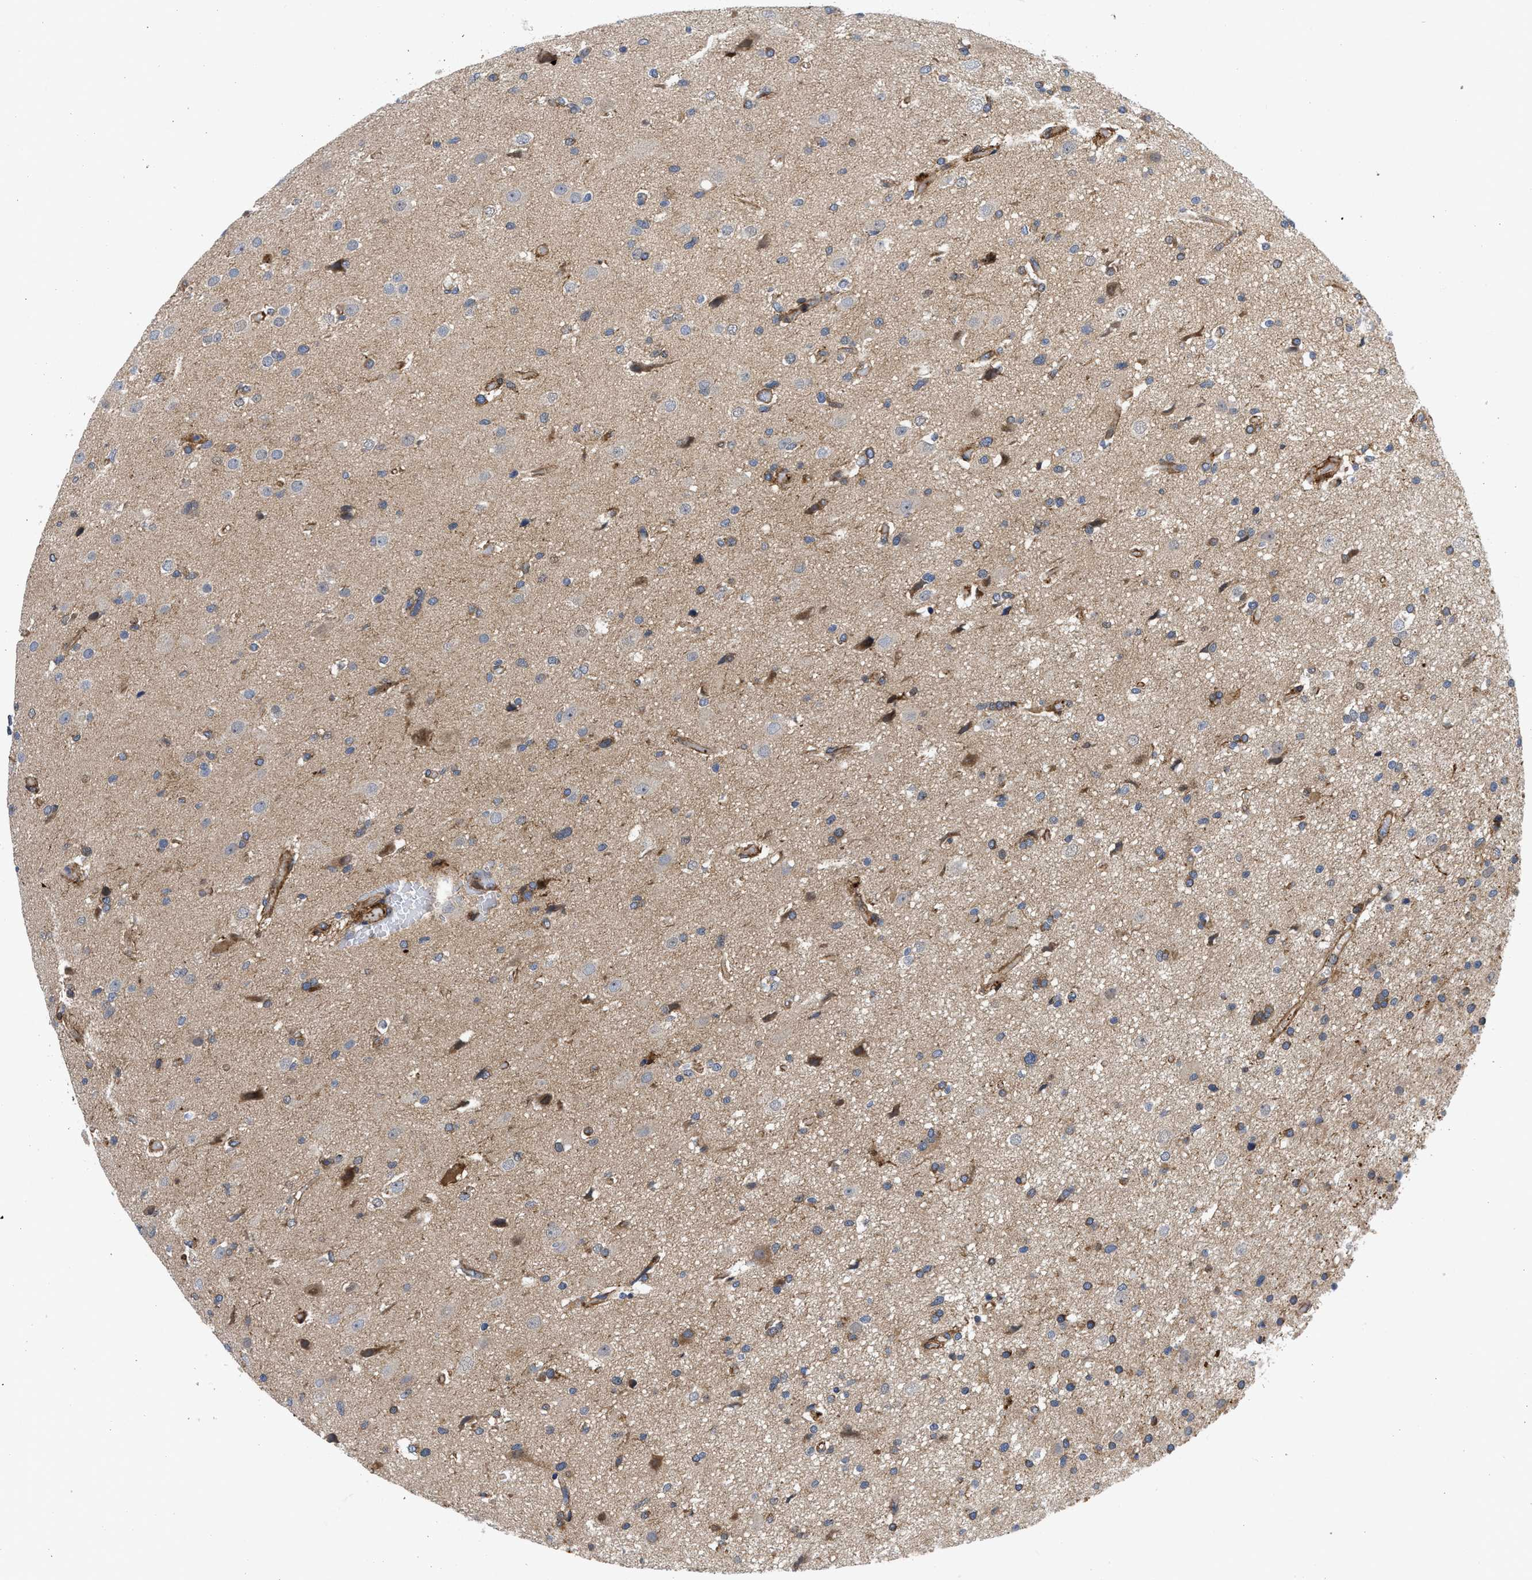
{"staining": {"intensity": "weak", "quantity": ">75%", "location": "cytoplasmic/membranous"}, "tissue": "glioma", "cell_type": "Tumor cells", "image_type": "cancer", "snomed": [{"axis": "morphology", "description": "Glioma, malignant, High grade"}, {"axis": "topography", "description": "Brain"}], "caption": "A brown stain labels weak cytoplasmic/membranous expression of a protein in glioma tumor cells.", "gene": "SPAST", "patient": {"sex": "male", "age": 33}}